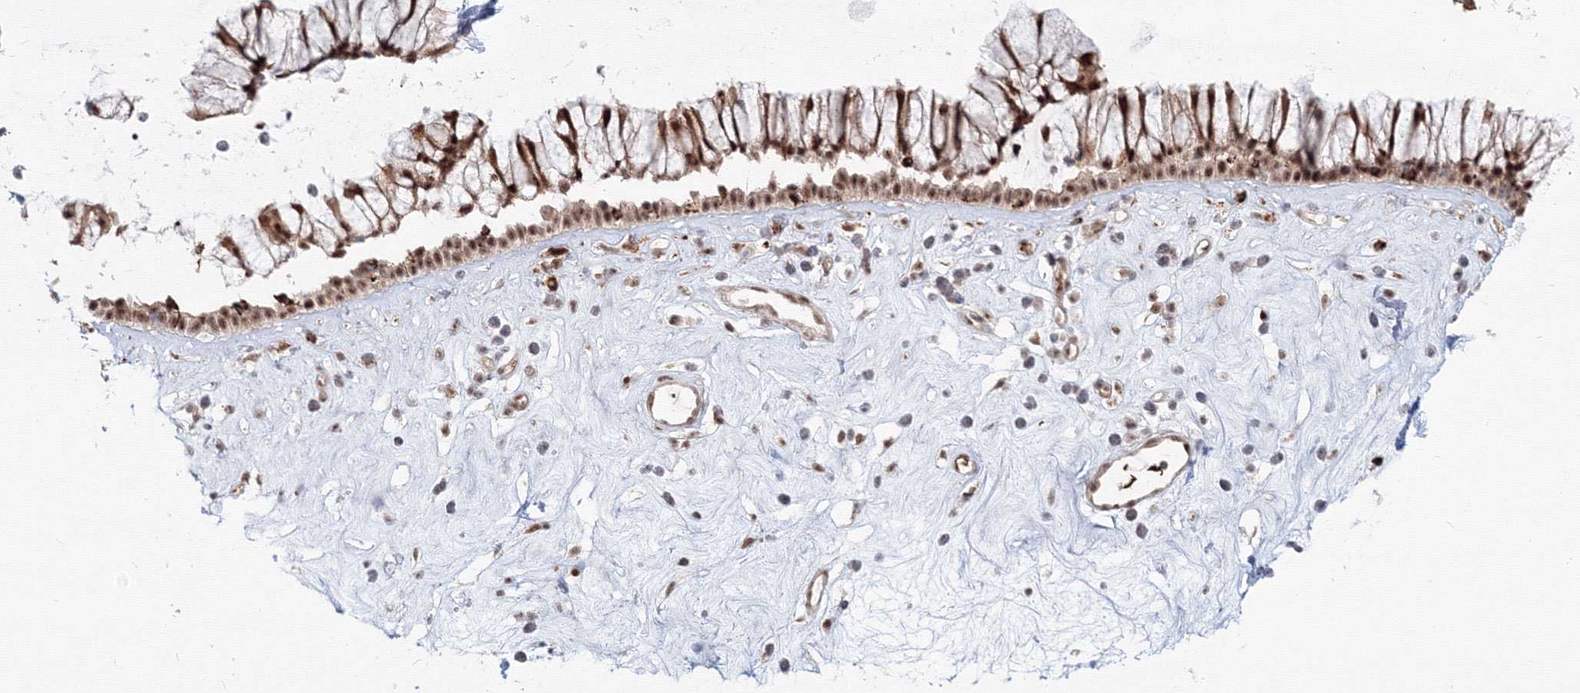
{"staining": {"intensity": "moderate", "quantity": ">75%", "location": "cytoplasmic/membranous,nuclear"}, "tissue": "nasopharynx", "cell_type": "Respiratory epithelial cells", "image_type": "normal", "snomed": [{"axis": "morphology", "description": "Normal tissue, NOS"}, {"axis": "morphology", "description": "Inflammation, NOS"}, {"axis": "topography", "description": "Nasopharynx"}], "caption": "Respiratory epithelial cells demonstrate moderate cytoplasmic/membranous,nuclear positivity in about >75% of cells in benign nasopharynx.", "gene": "SH3PXD2A", "patient": {"sex": "male", "age": 29}}